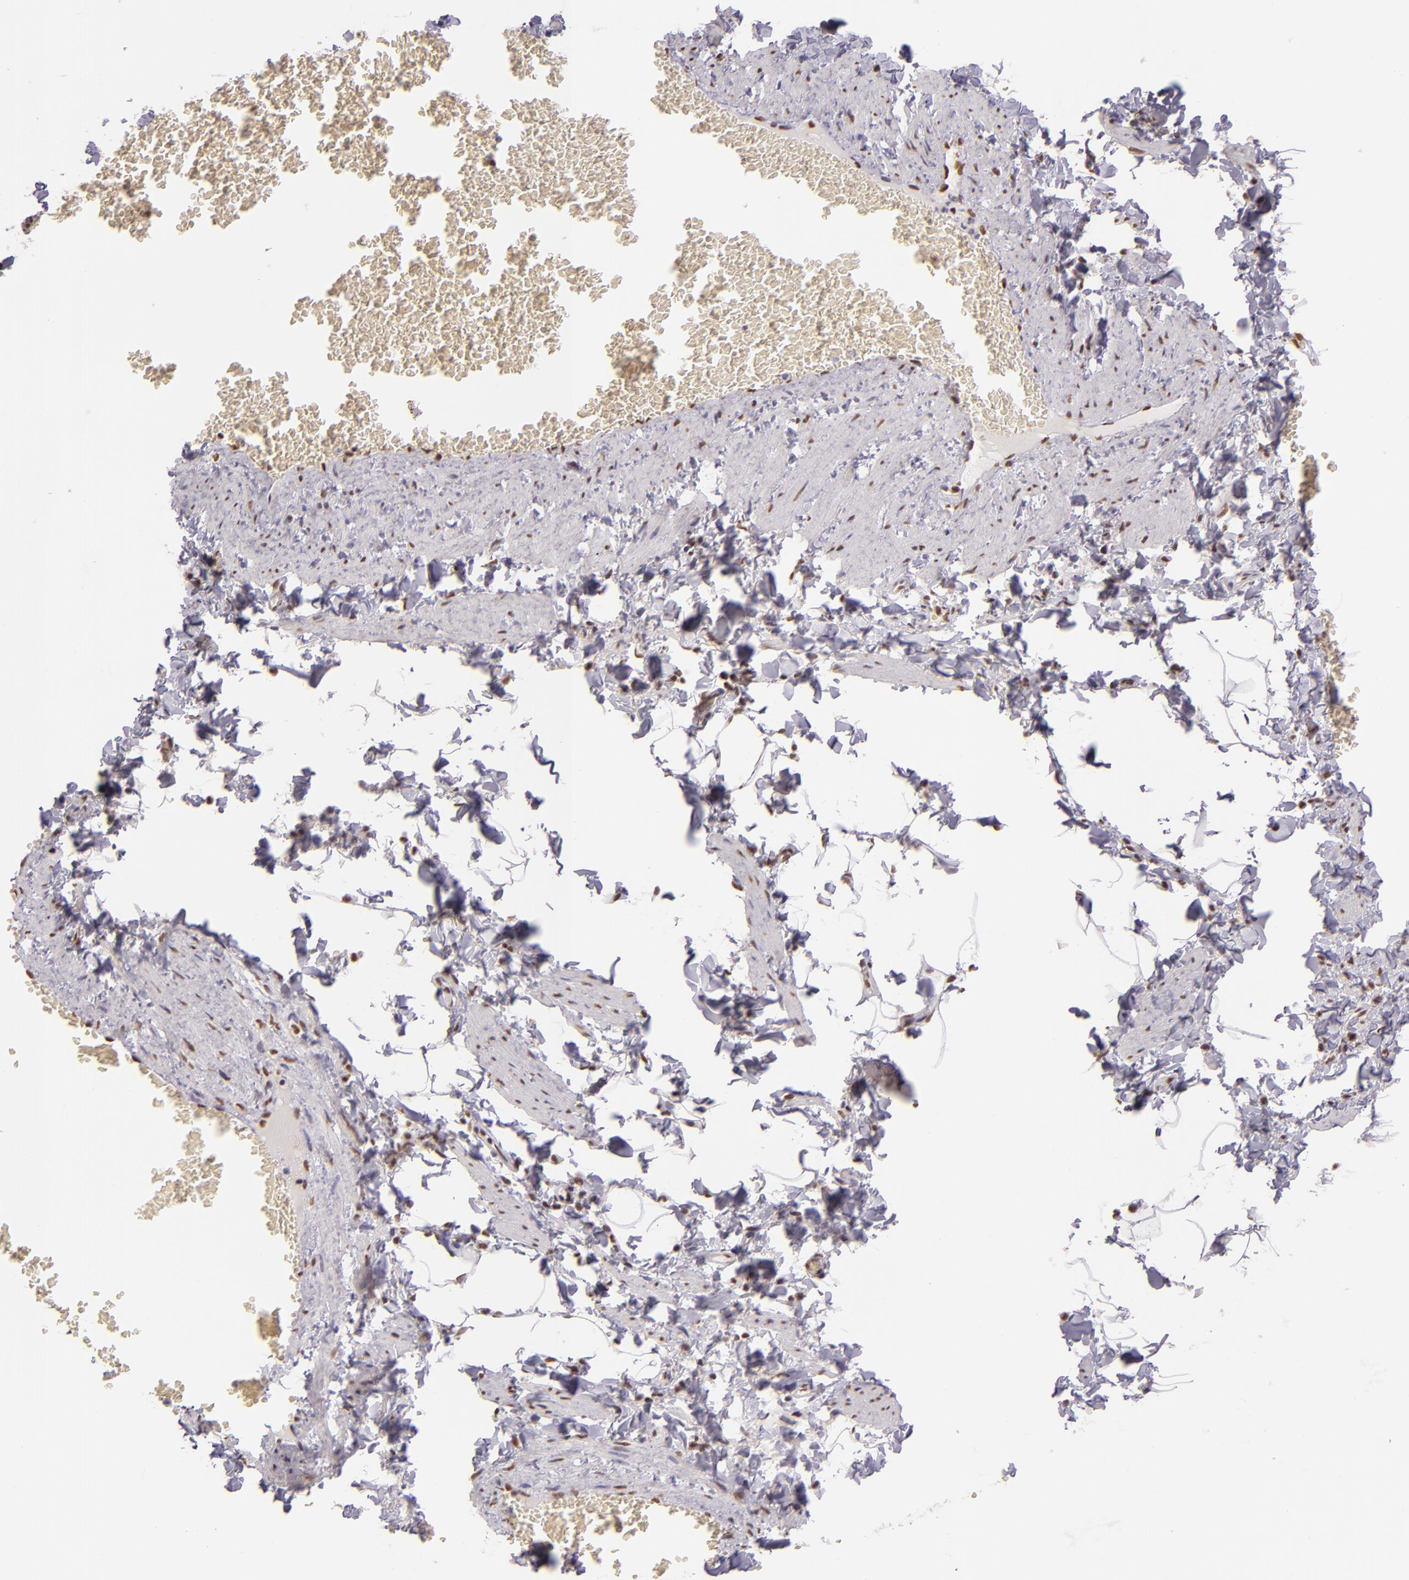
{"staining": {"intensity": "moderate", "quantity": ">75%", "location": "nuclear"}, "tissue": "adipose tissue", "cell_type": "Adipocytes", "image_type": "normal", "snomed": [{"axis": "morphology", "description": "Normal tissue, NOS"}, {"axis": "topography", "description": "Vascular tissue"}], "caption": "Normal adipose tissue reveals moderate nuclear staining in approximately >75% of adipocytes, visualized by immunohistochemistry.", "gene": "PAPOLA", "patient": {"sex": "male", "age": 41}}